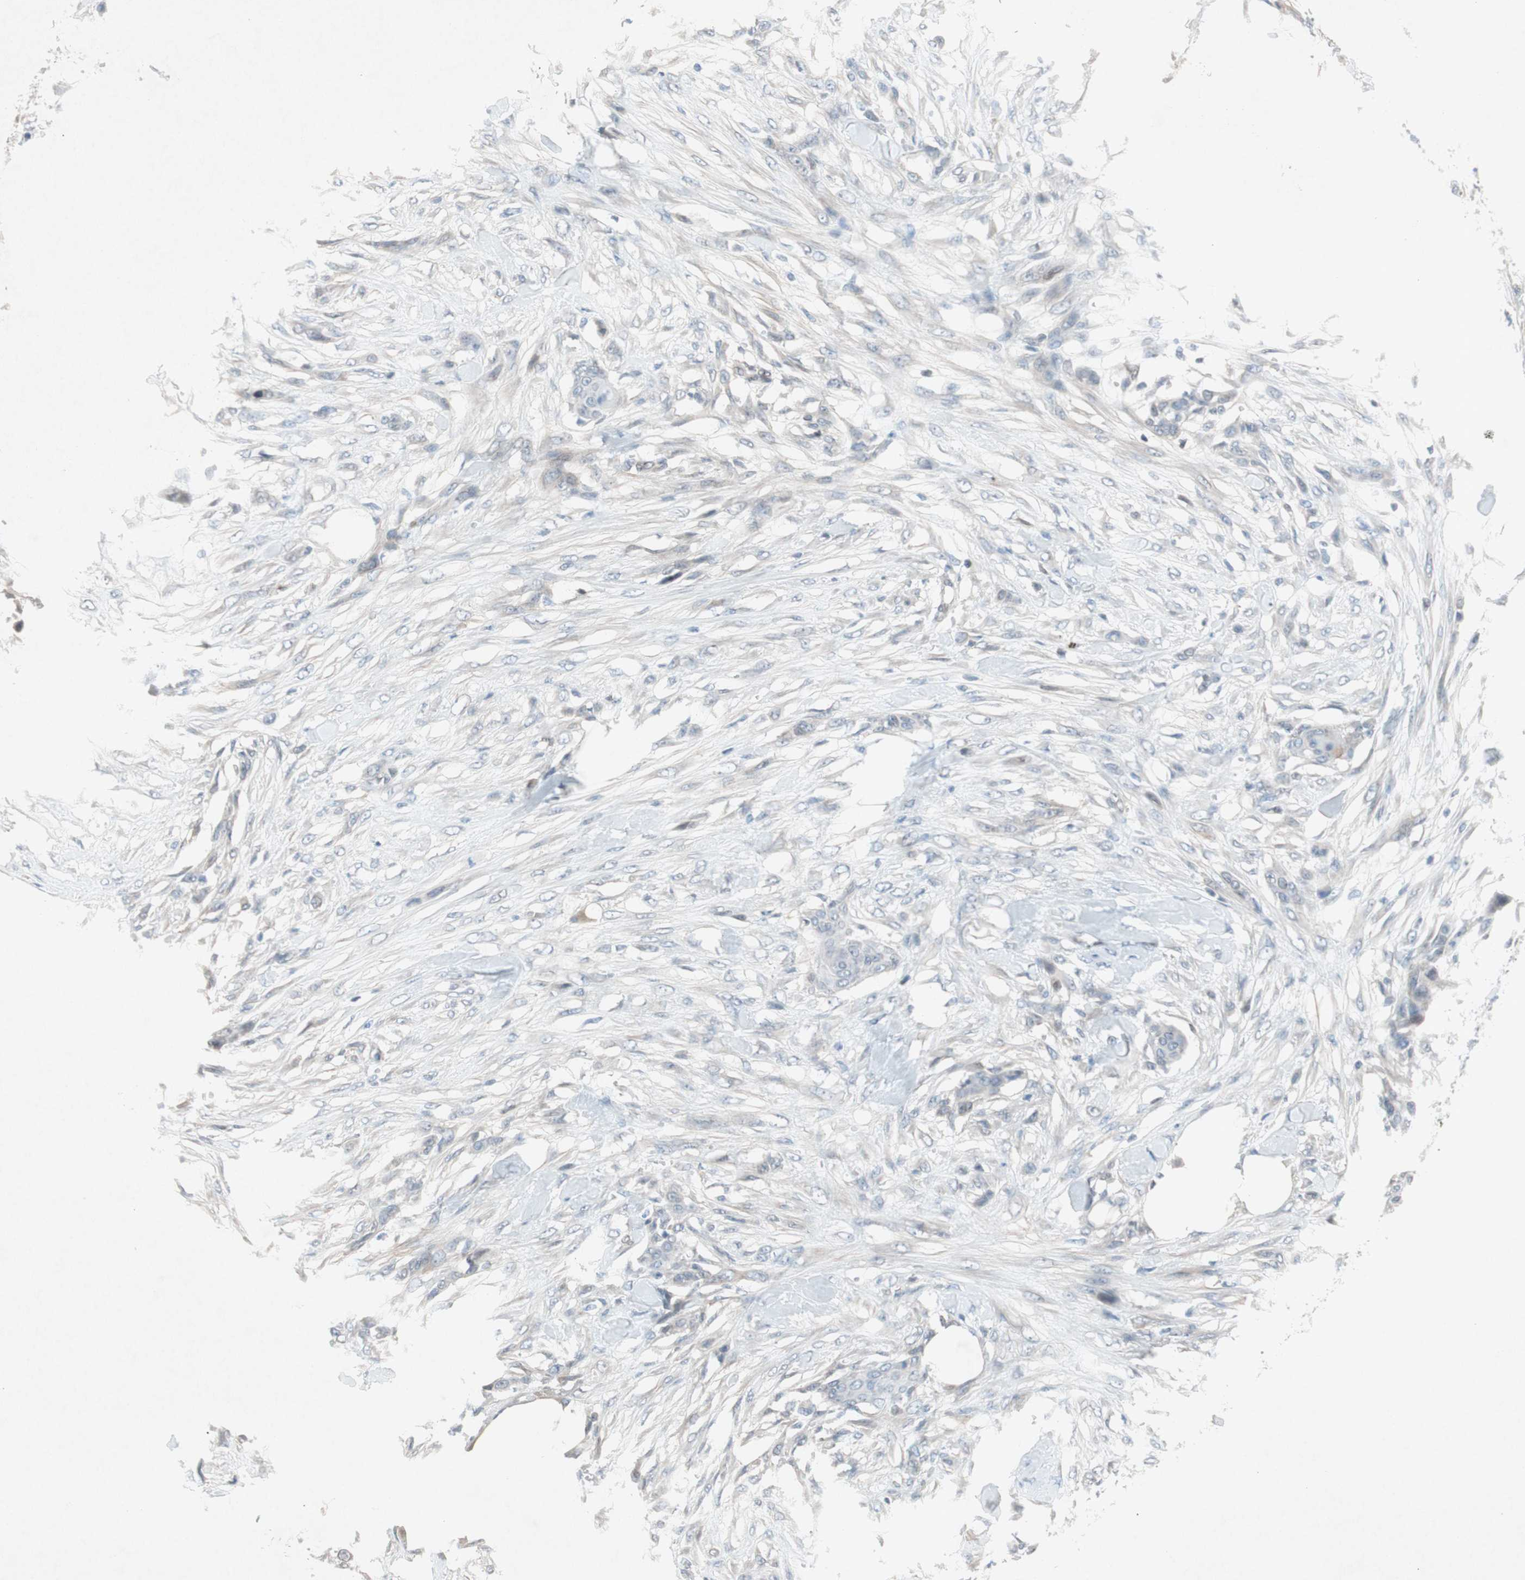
{"staining": {"intensity": "negative", "quantity": "none", "location": "none"}, "tissue": "skin cancer", "cell_type": "Tumor cells", "image_type": "cancer", "snomed": [{"axis": "morphology", "description": "Squamous cell carcinoma, NOS"}, {"axis": "topography", "description": "Skin"}], "caption": "The histopathology image reveals no staining of tumor cells in skin cancer (squamous cell carcinoma). Nuclei are stained in blue.", "gene": "ARNT2", "patient": {"sex": "female", "age": 59}}